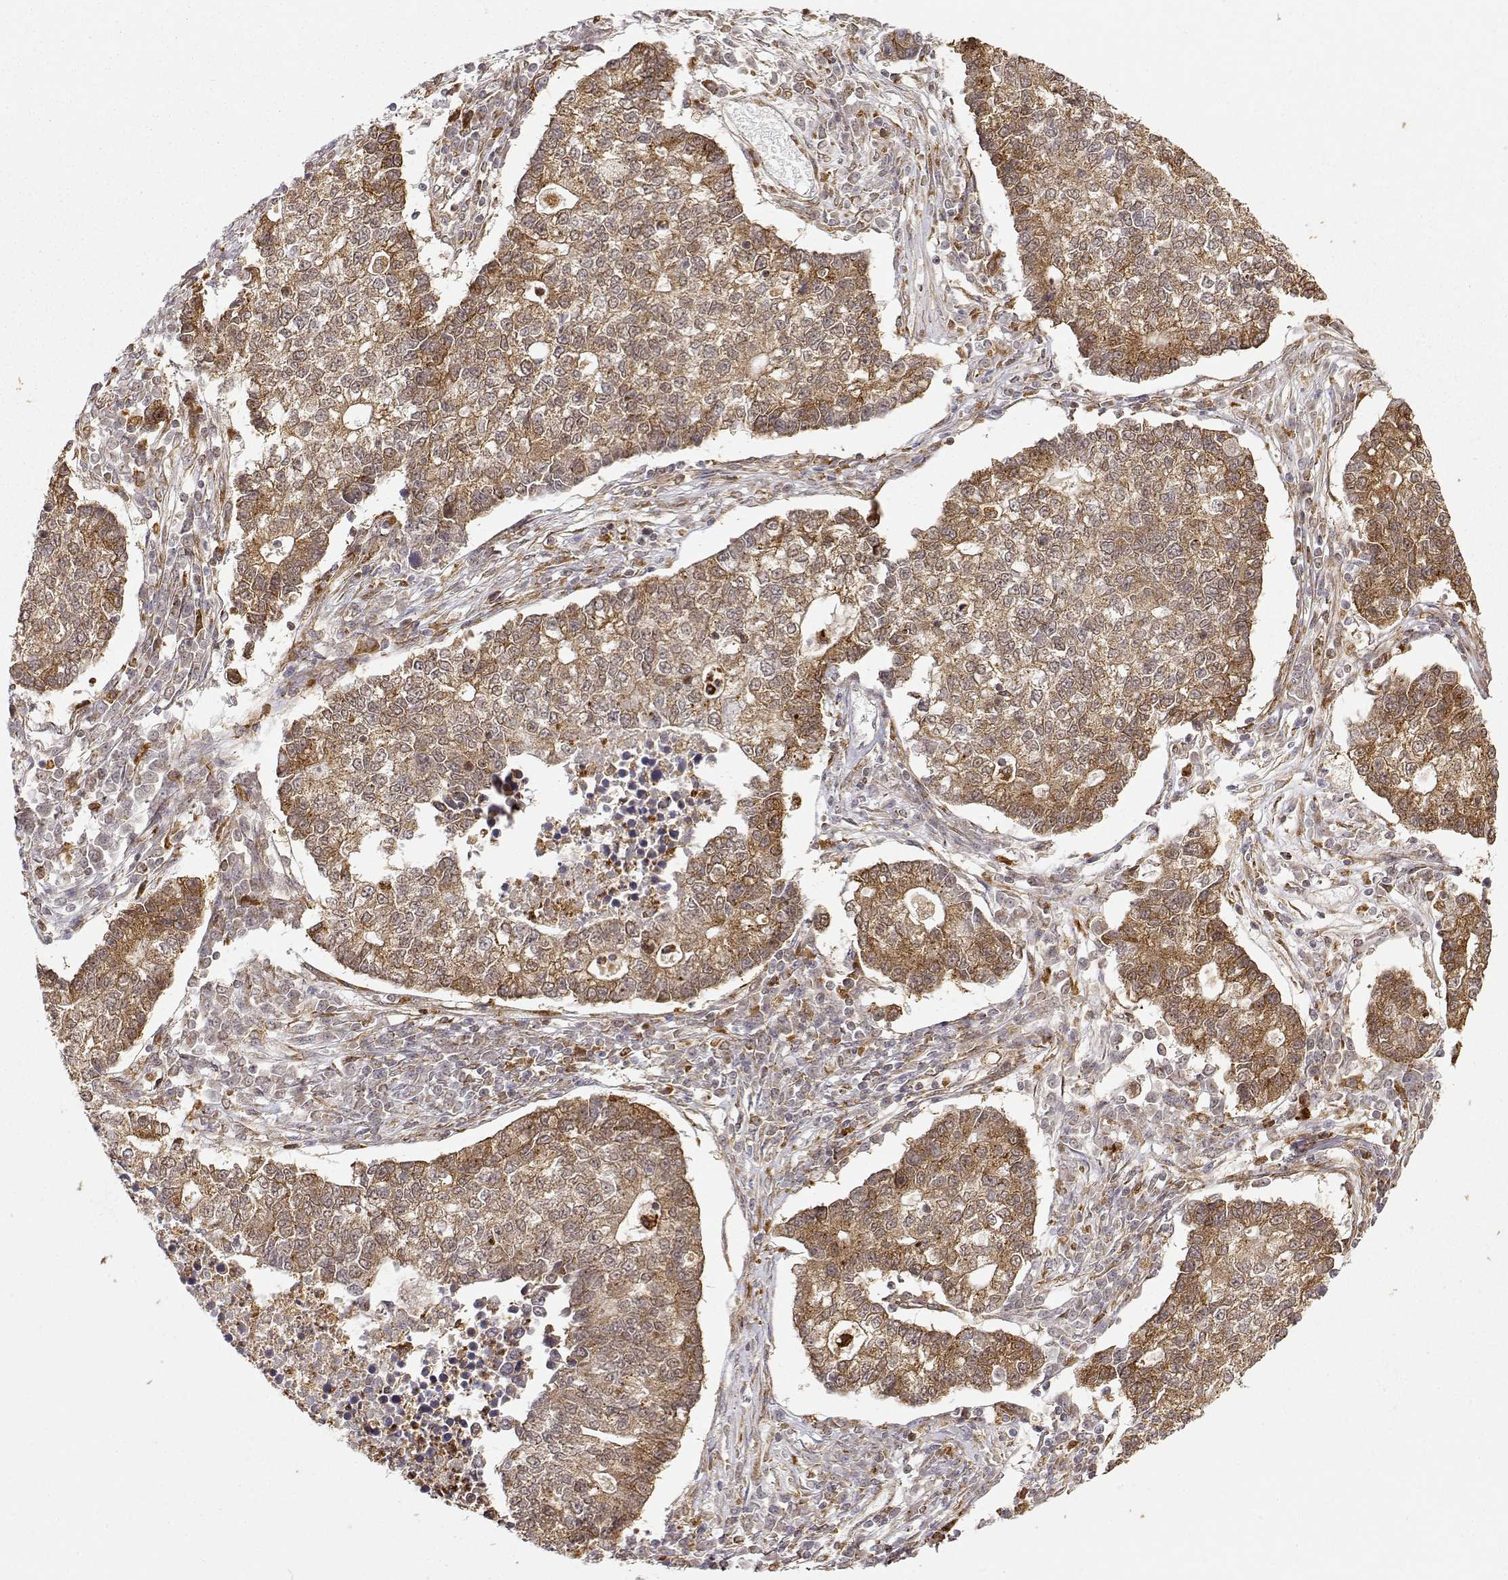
{"staining": {"intensity": "moderate", "quantity": ">75%", "location": "cytoplasmic/membranous"}, "tissue": "lung cancer", "cell_type": "Tumor cells", "image_type": "cancer", "snomed": [{"axis": "morphology", "description": "Adenocarcinoma, NOS"}, {"axis": "topography", "description": "Lung"}], "caption": "High-magnification brightfield microscopy of lung cancer (adenocarcinoma) stained with DAB (3,3'-diaminobenzidine) (brown) and counterstained with hematoxylin (blue). tumor cells exhibit moderate cytoplasmic/membranous positivity is appreciated in about>75% of cells. (Brightfield microscopy of DAB IHC at high magnification).", "gene": "RNF13", "patient": {"sex": "male", "age": 57}}